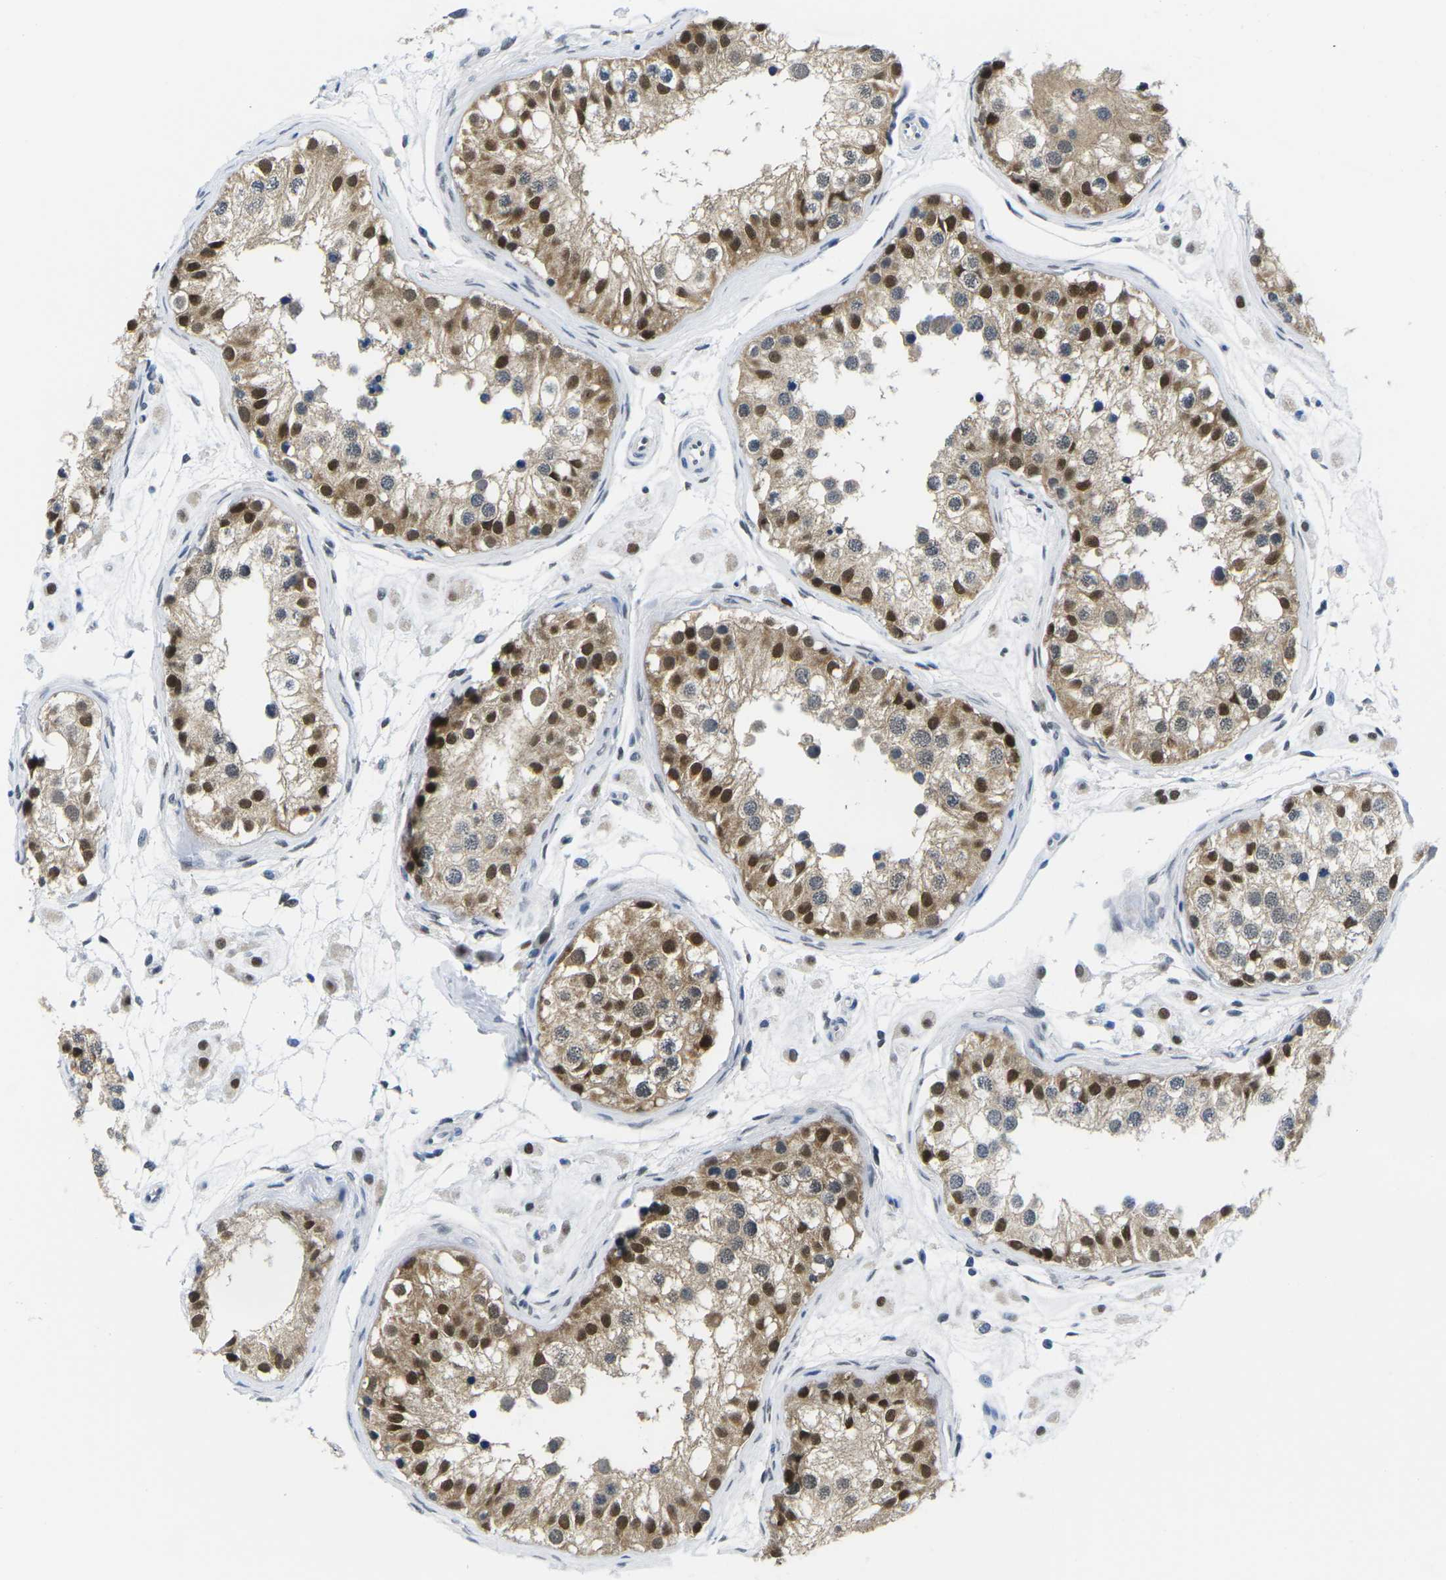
{"staining": {"intensity": "strong", "quantity": "25%-75%", "location": "cytoplasmic/membranous,nuclear"}, "tissue": "testis", "cell_type": "Cells in seminiferous ducts", "image_type": "normal", "snomed": [{"axis": "morphology", "description": "Normal tissue, NOS"}, {"axis": "morphology", "description": "Adenocarcinoma, metastatic, NOS"}, {"axis": "topography", "description": "Testis"}], "caption": "An image showing strong cytoplasmic/membranous,nuclear expression in approximately 25%-75% of cells in seminiferous ducts in normal testis, as visualized by brown immunohistochemical staining.", "gene": "UBA7", "patient": {"sex": "male", "age": 26}}